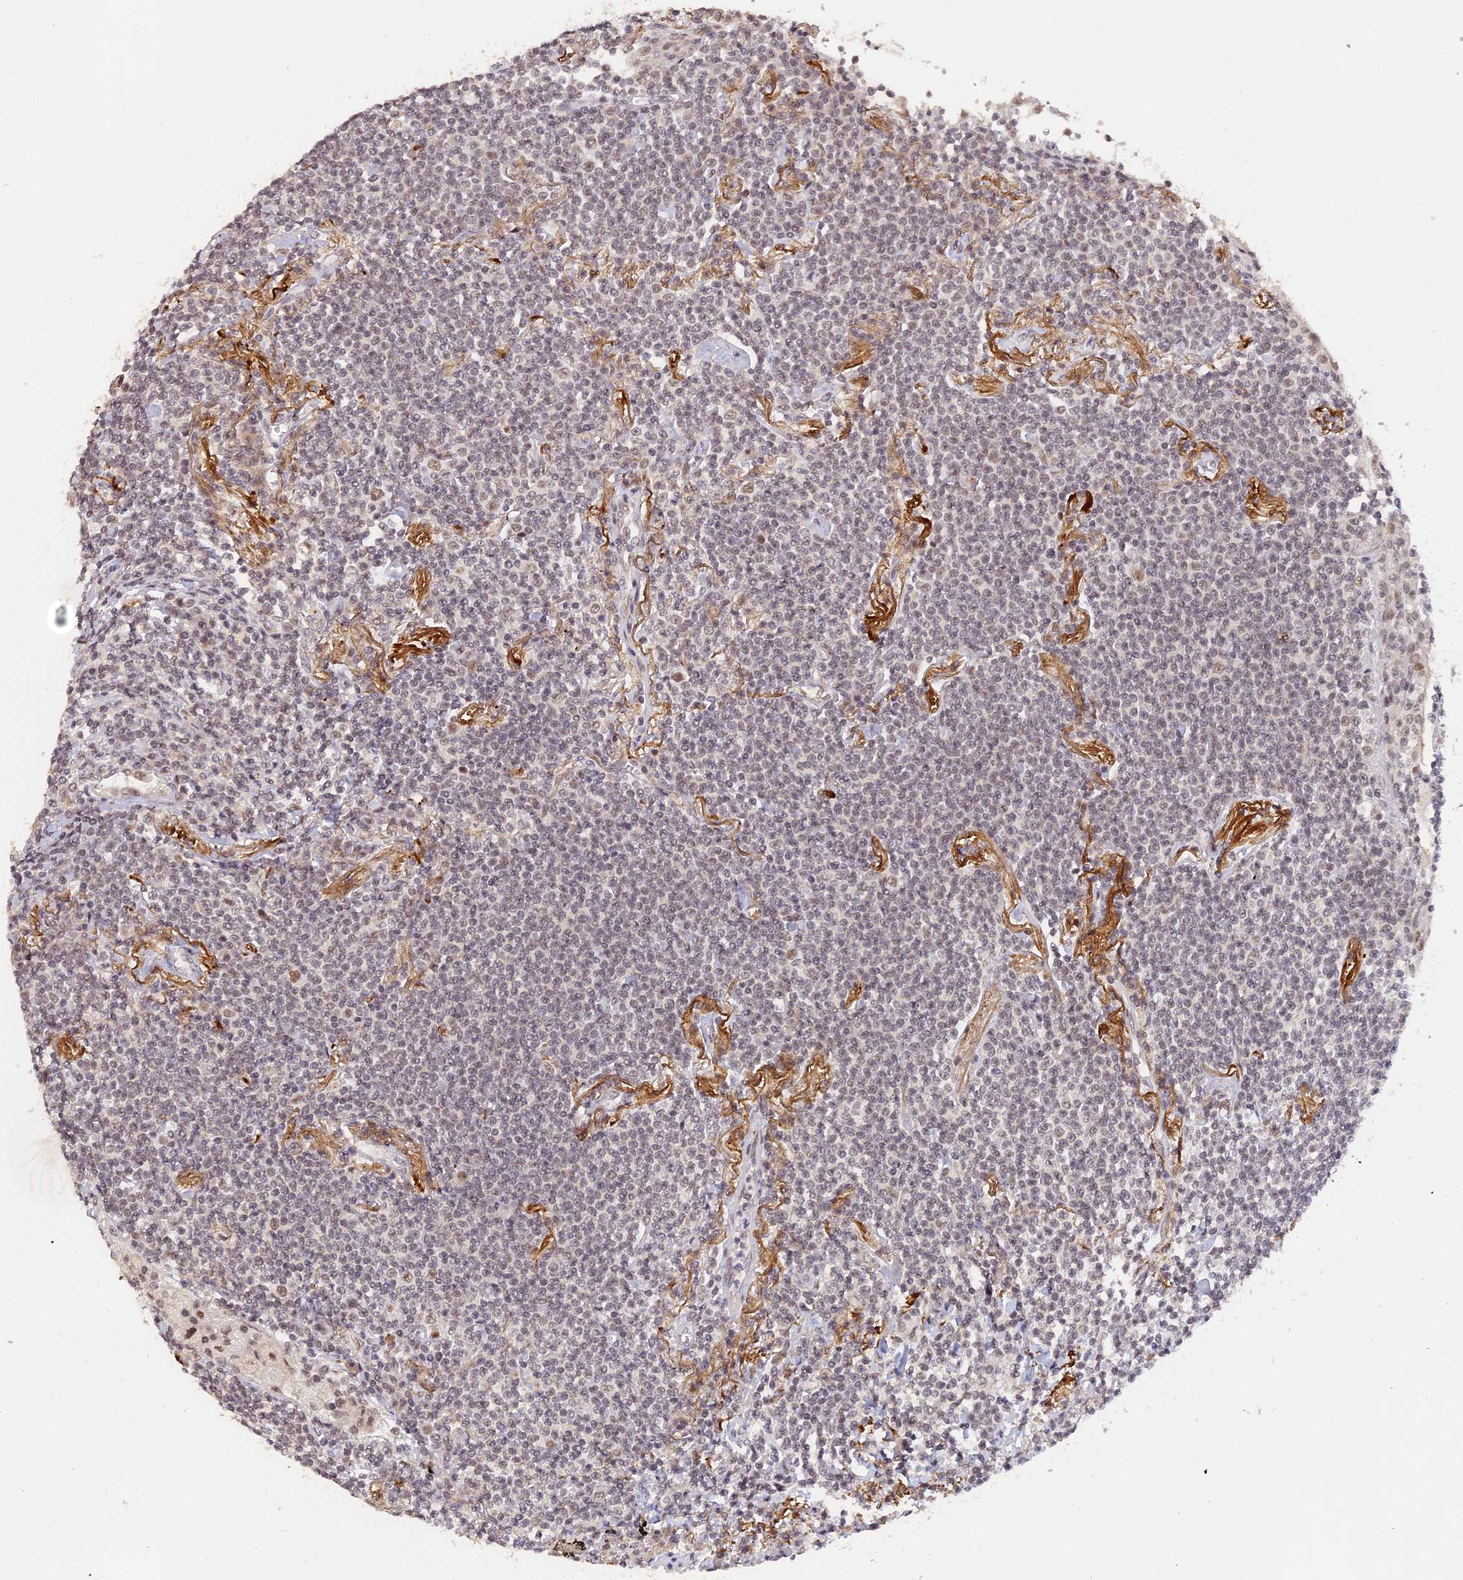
{"staining": {"intensity": "negative", "quantity": "none", "location": "none"}, "tissue": "lymphoma", "cell_type": "Tumor cells", "image_type": "cancer", "snomed": [{"axis": "morphology", "description": "Malignant lymphoma, non-Hodgkin's type, Low grade"}, {"axis": "topography", "description": "Lung"}], "caption": "IHC histopathology image of neoplastic tissue: lymphoma stained with DAB demonstrates no significant protein expression in tumor cells. (DAB immunohistochemistry visualized using brightfield microscopy, high magnification).", "gene": "POLR2C", "patient": {"sex": "female", "age": 71}}